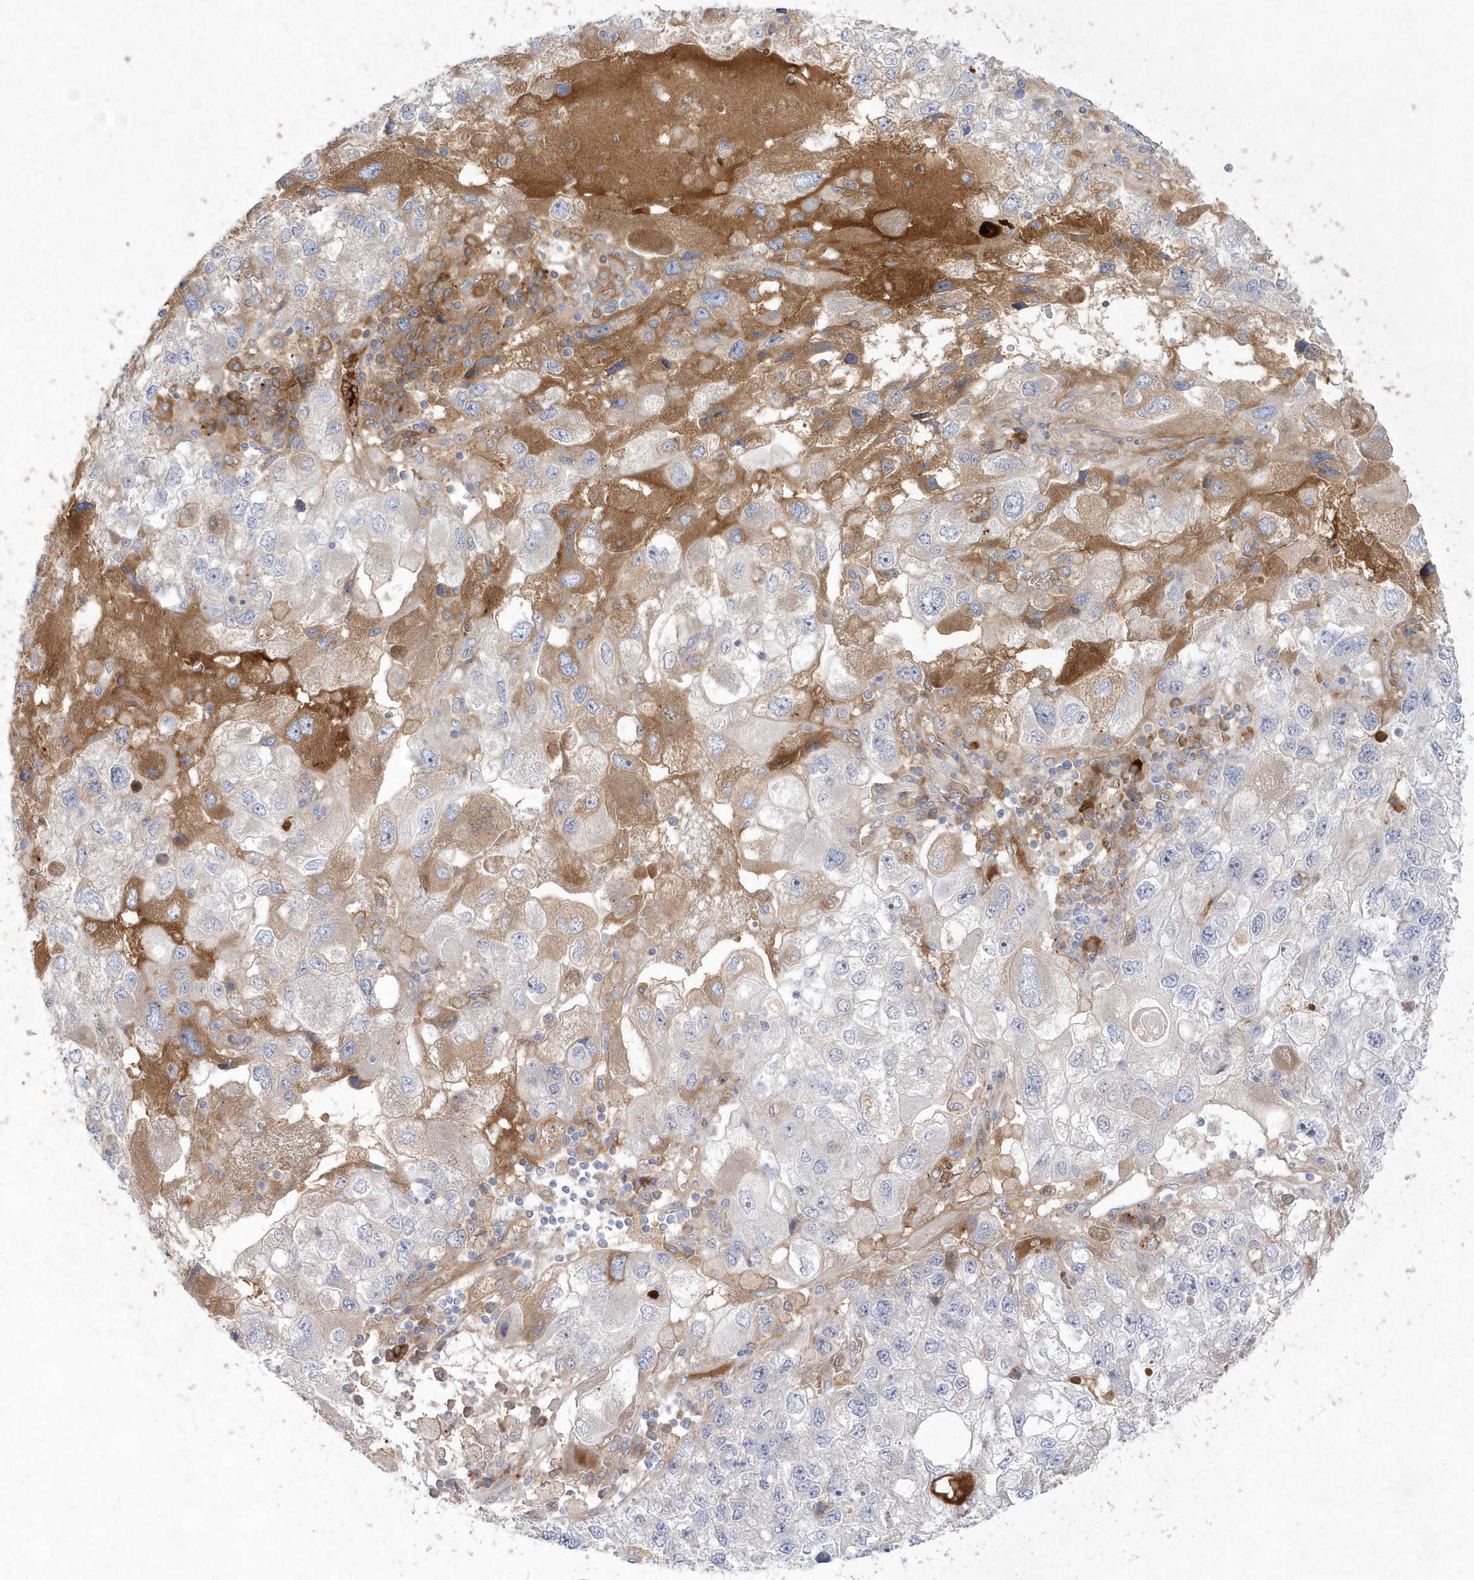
{"staining": {"intensity": "moderate", "quantity": "<25%", "location": "cytoplasmic/membranous"}, "tissue": "endometrial cancer", "cell_type": "Tumor cells", "image_type": "cancer", "snomed": [{"axis": "morphology", "description": "Adenocarcinoma, NOS"}, {"axis": "topography", "description": "Endometrium"}], "caption": "The image shows staining of endometrial cancer, revealing moderate cytoplasmic/membranous protein staining (brown color) within tumor cells.", "gene": "TMEM132B", "patient": {"sex": "female", "age": 49}}